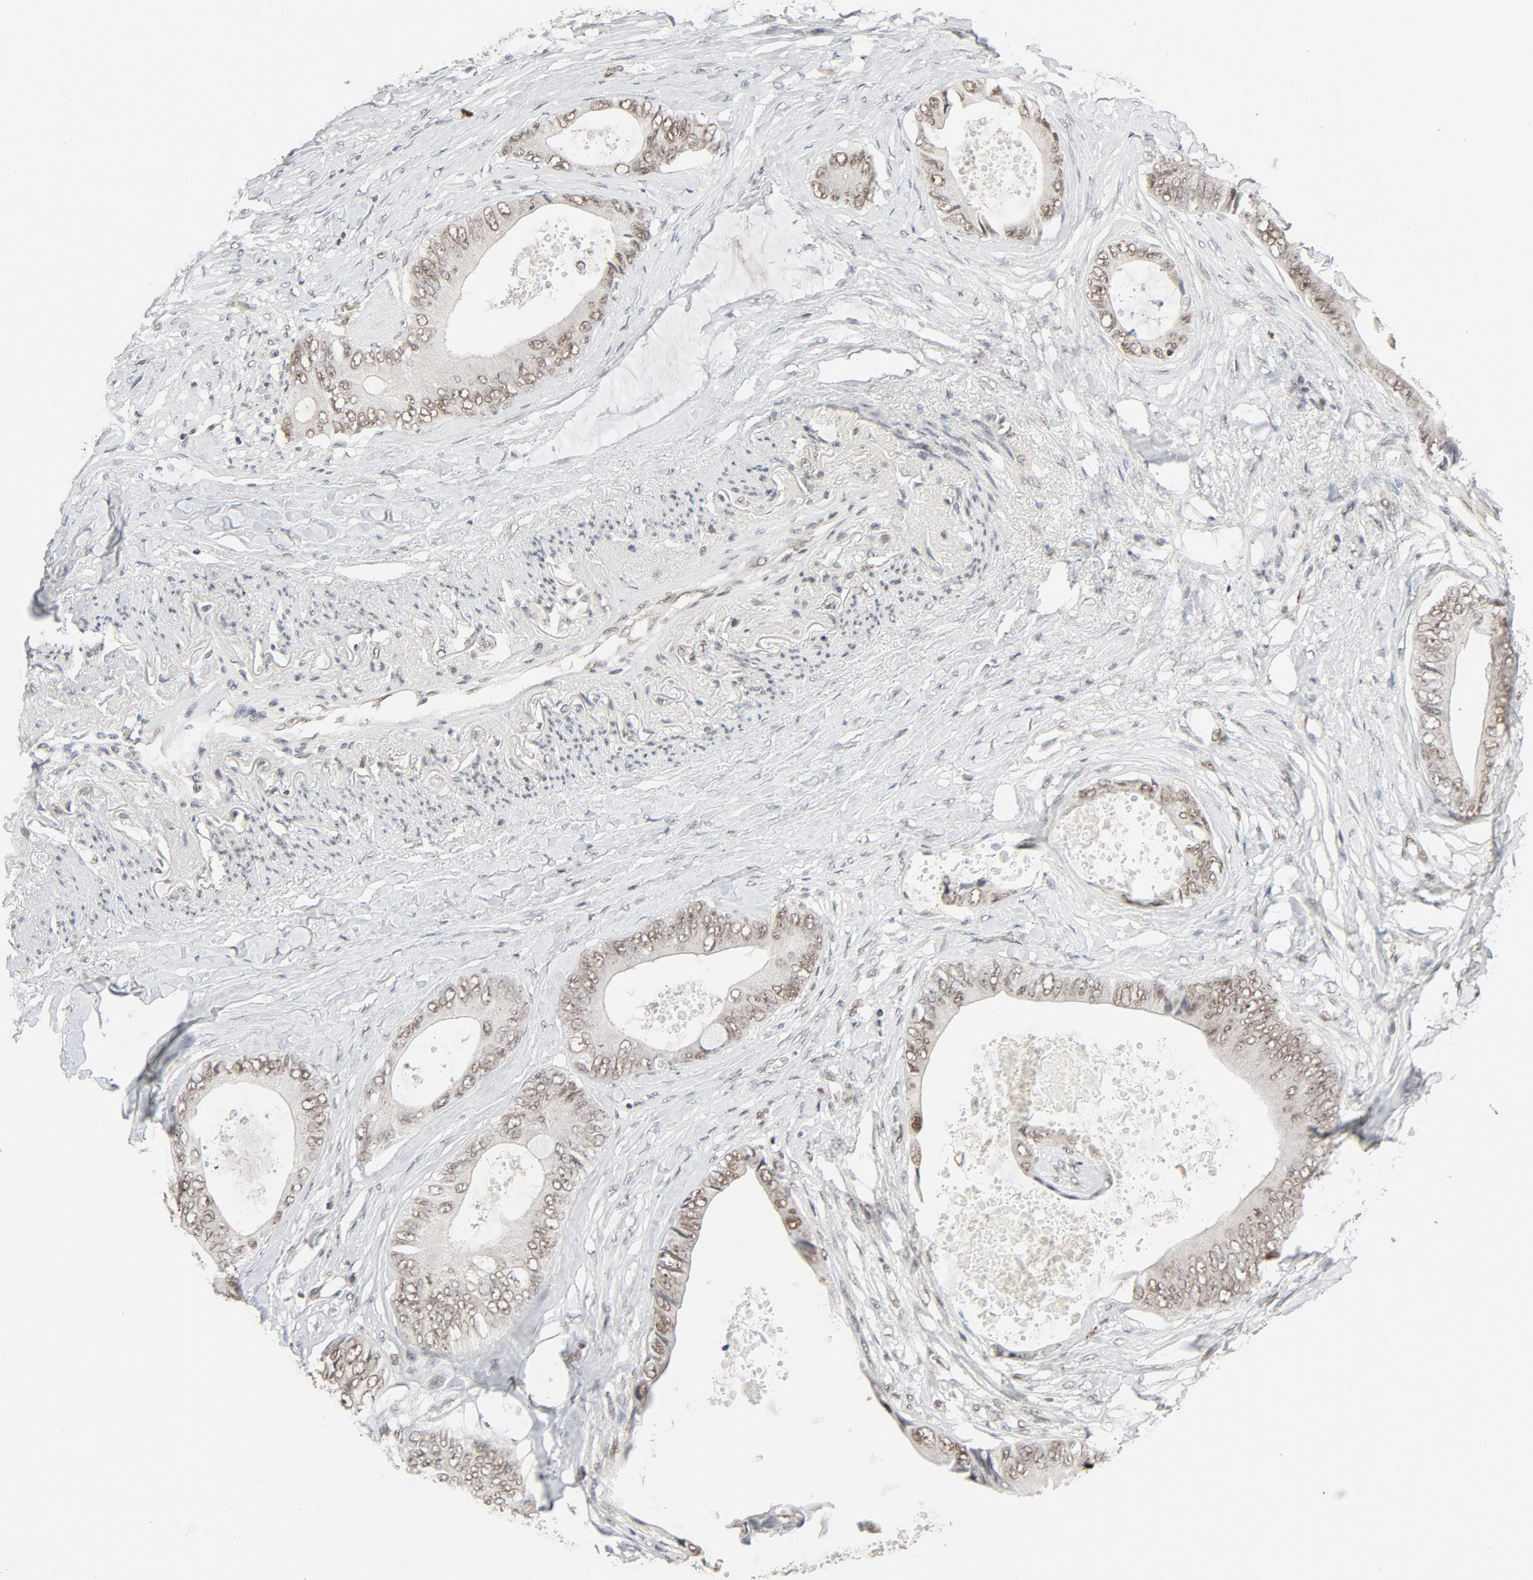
{"staining": {"intensity": "weak", "quantity": ">75%", "location": "nuclear"}, "tissue": "colorectal cancer", "cell_type": "Tumor cells", "image_type": "cancer", "snomed": [{"axis": "morphology", "description": "Normal tissue, NOS"}, {"axis": "morphology", "description": "Adenocarcinoma, NOS"}, {"axis": "topography", "description": "Rectum"}, {"axis": "topography", "description": "Peripheral nerve tissue"}], "caption": "Colorectal adenocarcinoma stained with DAB immunohistochemistry exhibits low levels of weak nuclear staining in about >75% of tumor cells.", "gene": "SMARCD1", "patient": {"sex": "female", "age": 77}}